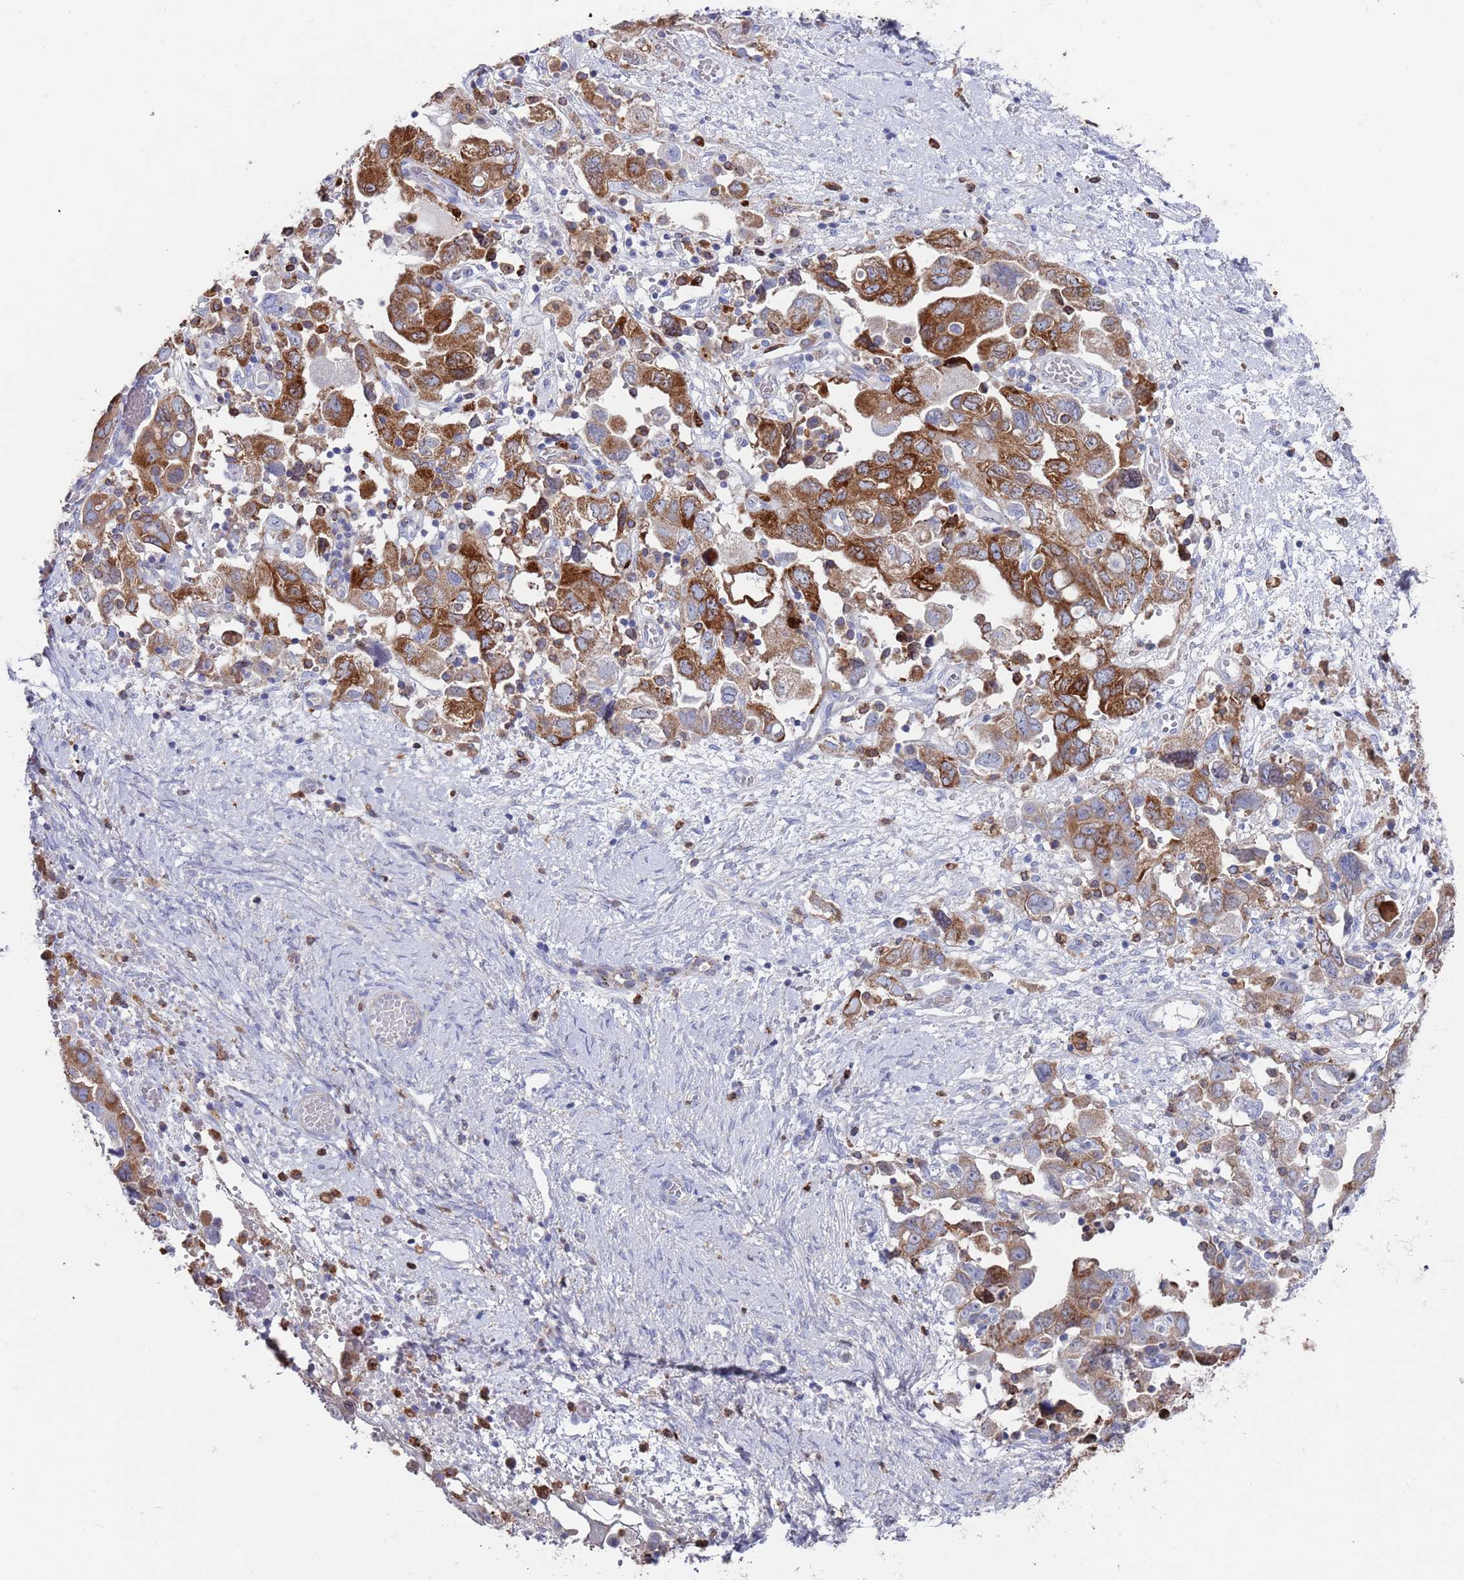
{"staining": {"intensity": "strong", "quantity": "25%-75%", "location": "cytoplasmic/membranous"}, "tissue": "ovarian cancer", "cell_type": "Tumor cells", "image_type": "cancer", "snomed": [{"axis": "morphology", "description": "Carcinoma, NOS"}, {"axis": "morphology", "description": "Cystadenocarcinoma, serous, NOS"}, {"axis": "topography", "description": "Ovary"}], "caption": "A high amount of strong cytoplasmic/membranous positivity is seen in about 25%-75% of tumor cells in ovarian cancer (carcinoma) tissue.", "gene": "GREB1L", "patient": {"sex": "female", "age": 69}}